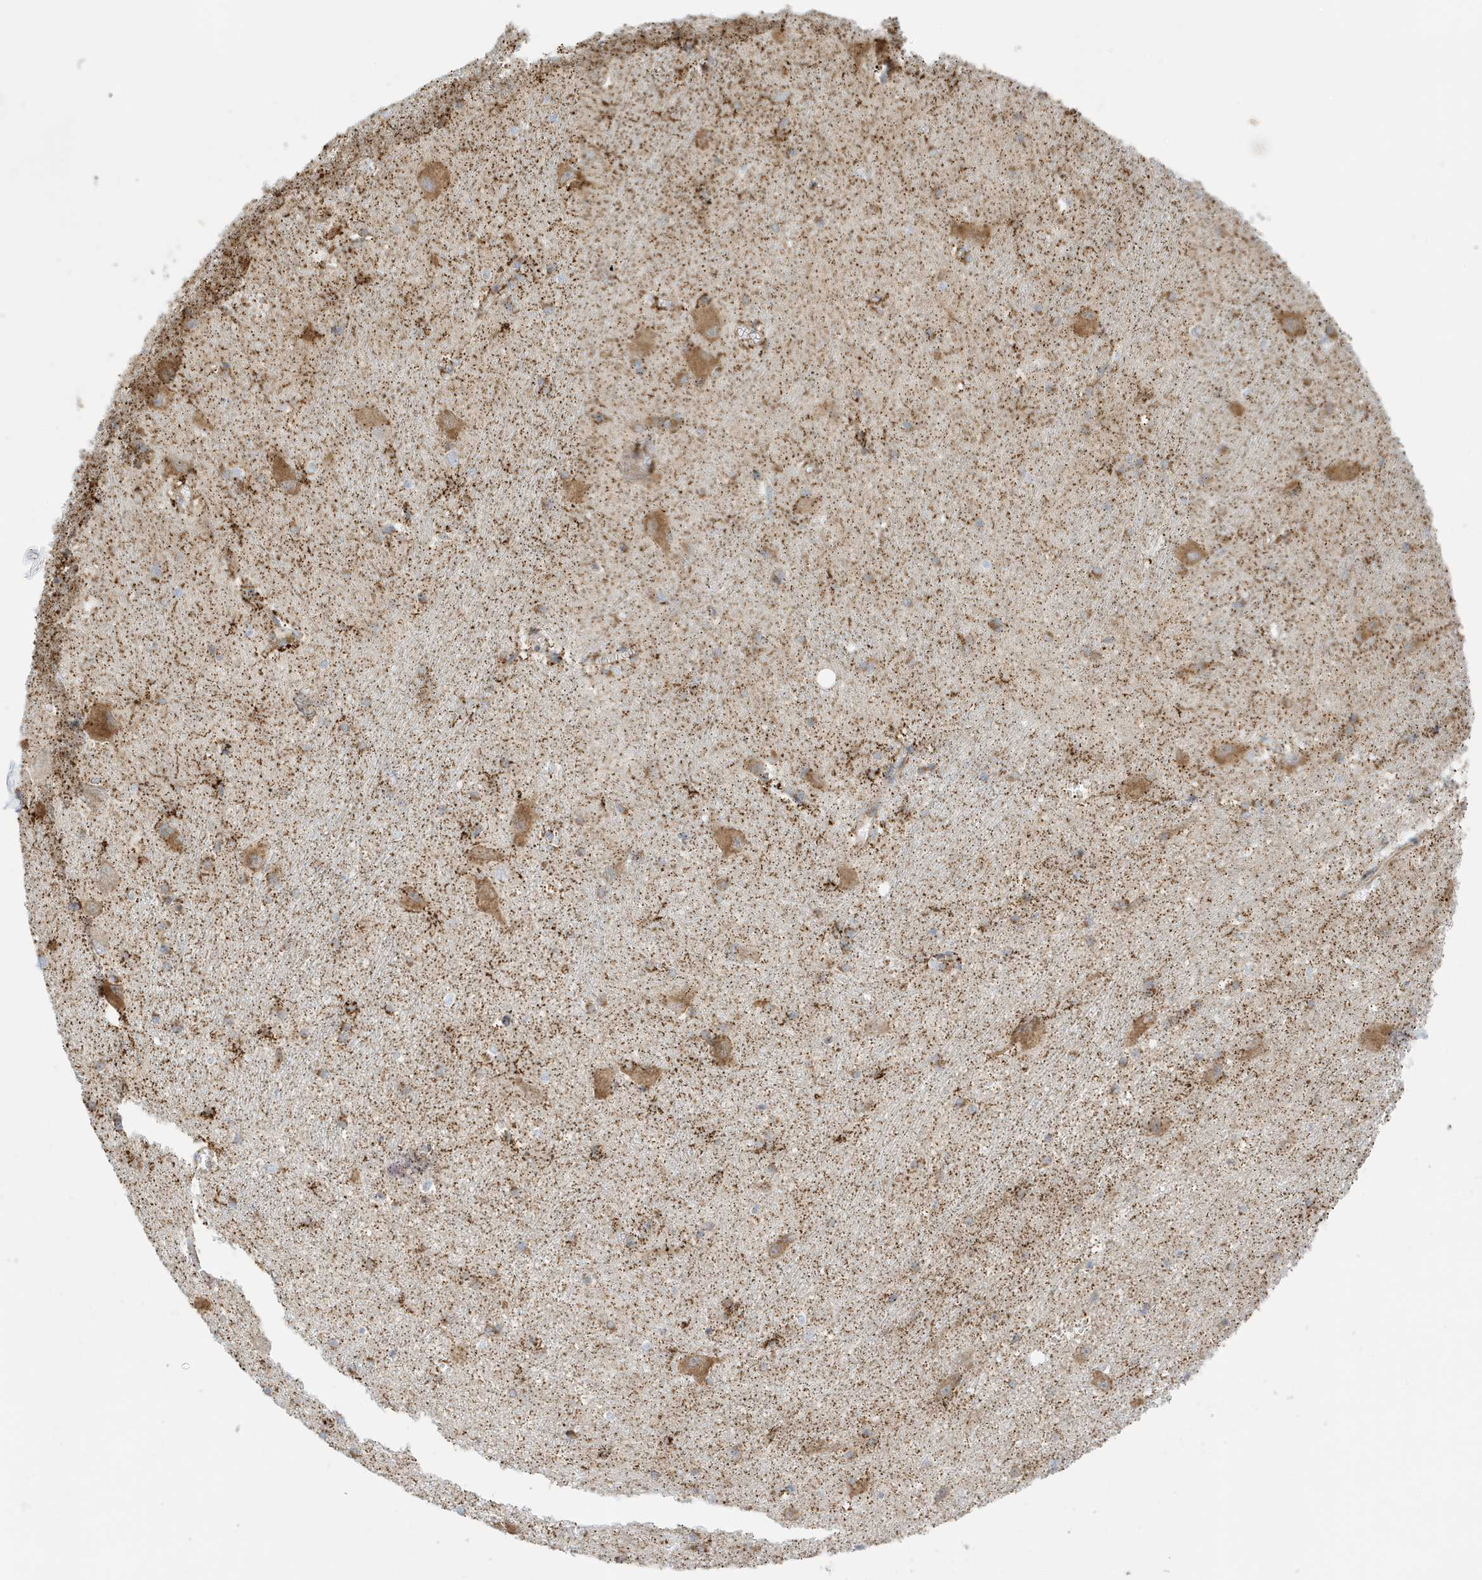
{"staining": {"intensity": "strong", "quantity": "25%-75%", "location": "cytoplasmic/membranous"}, "tissue": "caudate", "cell_type": "Glial cells", "image_type": "normal", "snomed": [{"axis": "morphology", "description": "Normal tissue, NOS"}, {"axis": "topography", "description": "Lateral ventricle wall"}], "caption": "Protein analysis of benign caudate shows strong cytoplasmic/membranous staining in approximately 25%-75% of glial cells. (Stains: DAB in brown, nuclei in blue, Microscopy: brightfield microscopy at high magnification).", "gene": "CAPN13", "patient": {"sex": "male", "age": 37}}